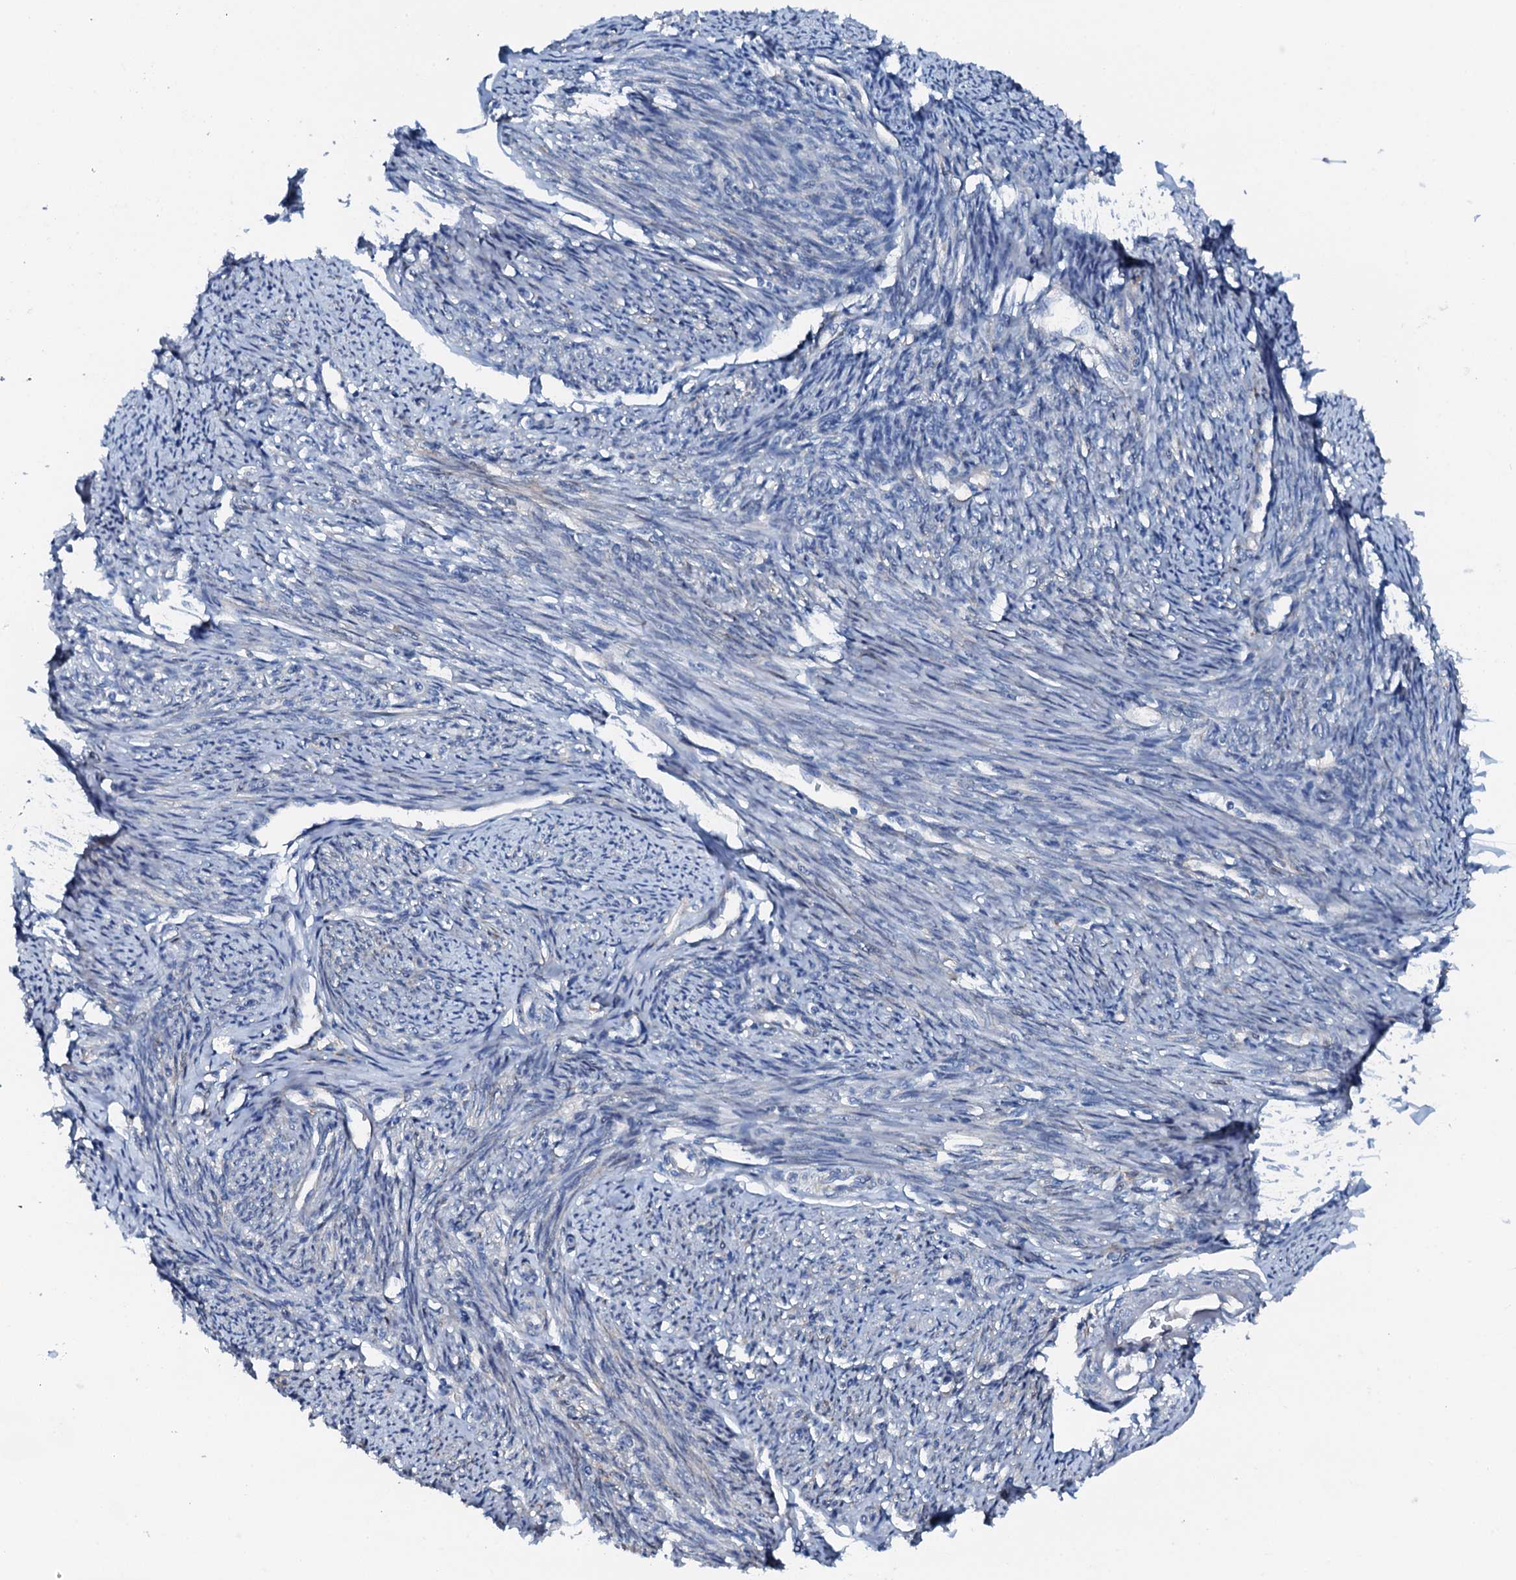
{"staining": {"intensity": "moderate", "quantity": "25%-75%", "location": "cytoplasmic/membranous"}, "tissue": "smooth muscle", "cell_type": "Smooth muscle cells", "image_type": "normal", "snomed": [{"axis": "morphology", "description": "Normal tissue, NOS"}, {"axis": "topography", "description": "Smooth muscle"}, {"axis": "topography", "description": "Uterus"}], "caption": "Protein staining exhibits moderate cytoplasmic/membranous positivity in about 25%-75% of smooth muscle cells in normal smooth muscle.", "gene": "GFOD2", "patient": {"sex": "female", "age": 59}}